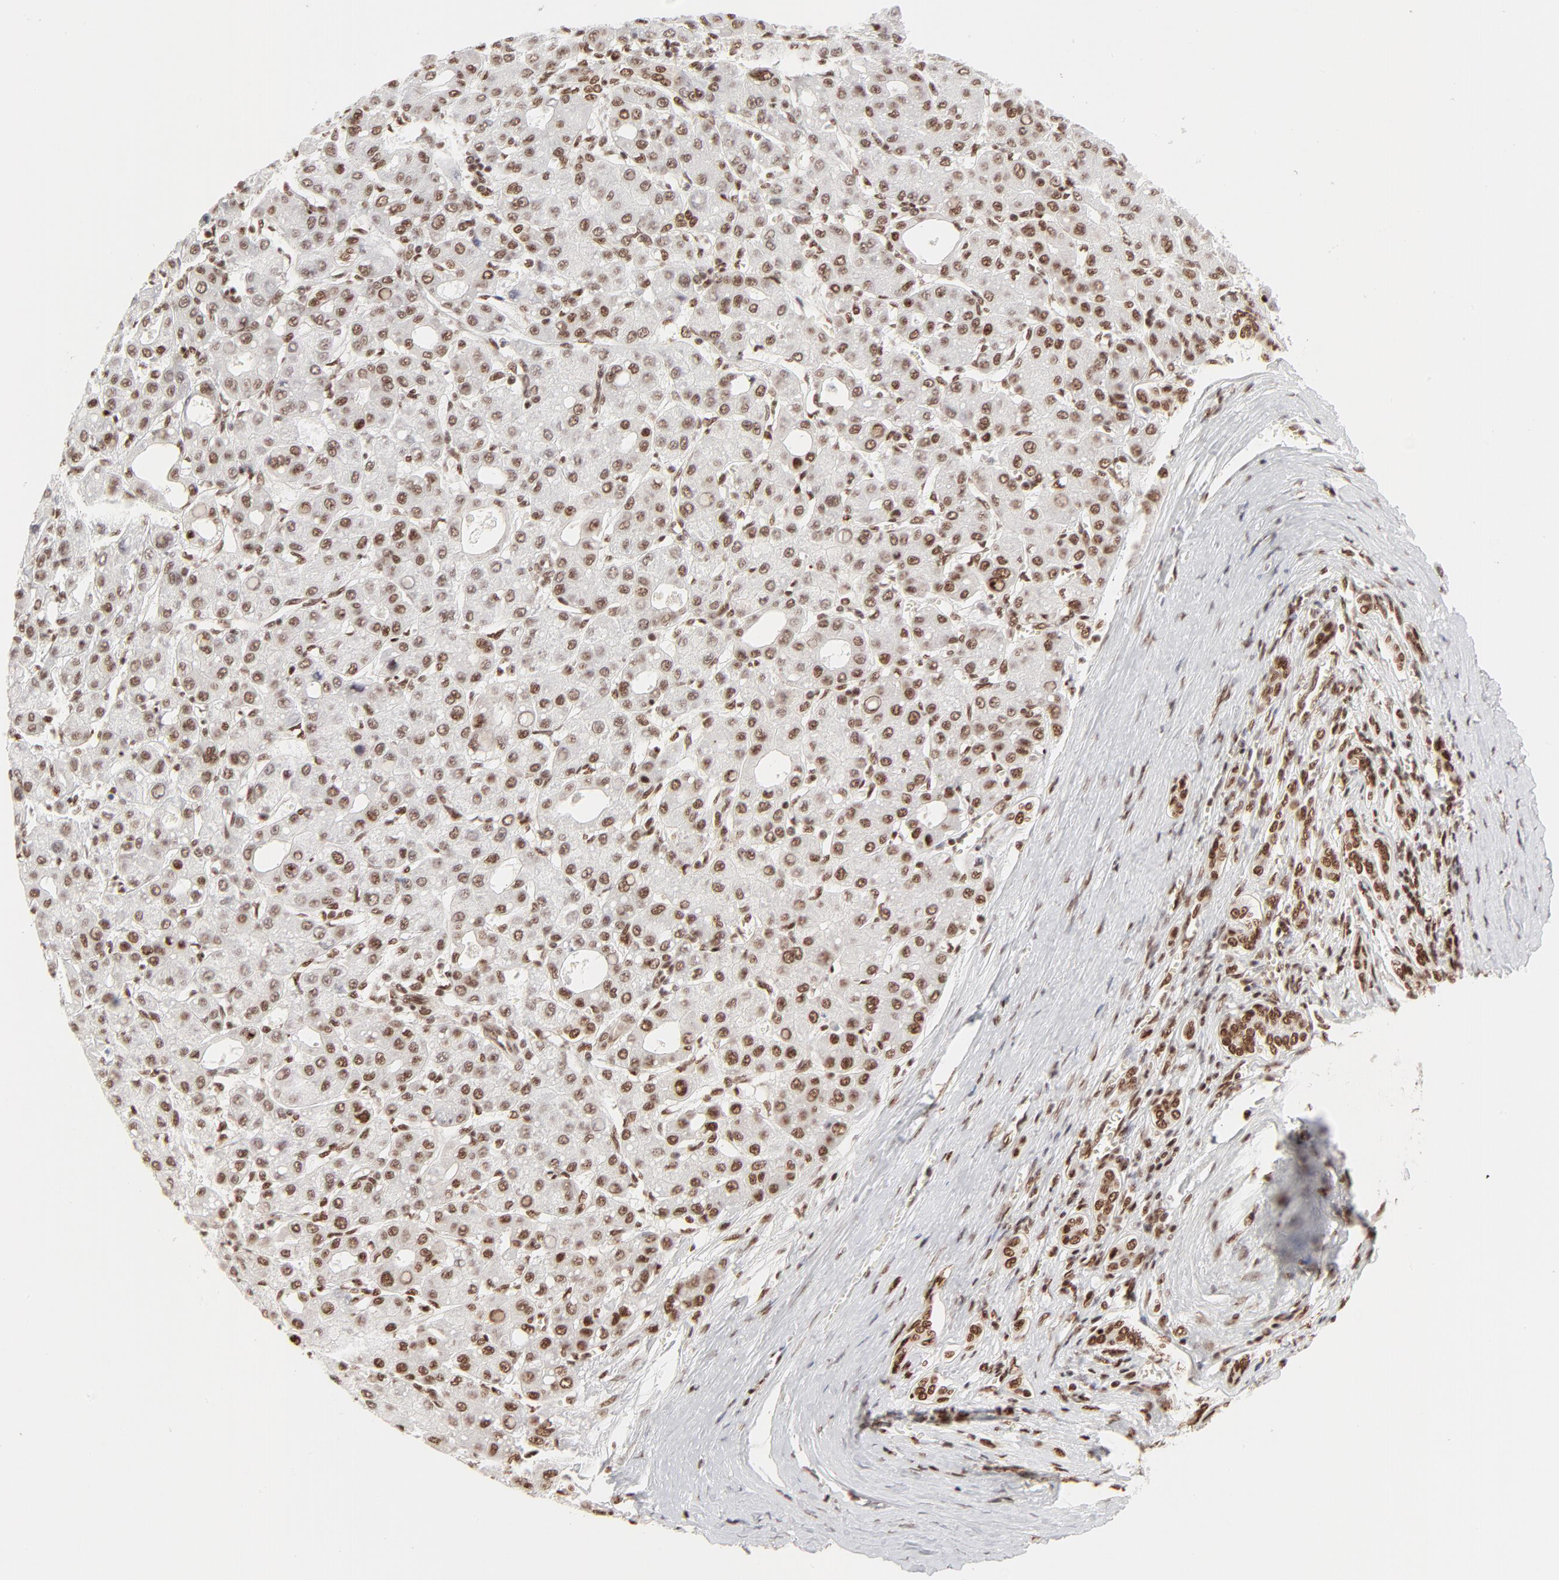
{"staining": {"intensity": "moderate", "quantity": ">75%", "location": "nuclear"}, "tissue": "liver cancer", "cell_type": "Tumor cells", "image_type": "cancer", "snomed": [{"axis": "morphology", "description": "Carcinoma, Hepatocellular, NOS"}, {"axis": "topography", "description": "Liver"}], "caption": "Immunohistochemistry histopathology image of hepatocellular carcinoma (liver) stained for a protein (brown), which shows medium levels of moderate nuclear expression in about >75% of tumor cells.", "gene": "TARDBP", "patient": {"sex": "male", "age": 69}}